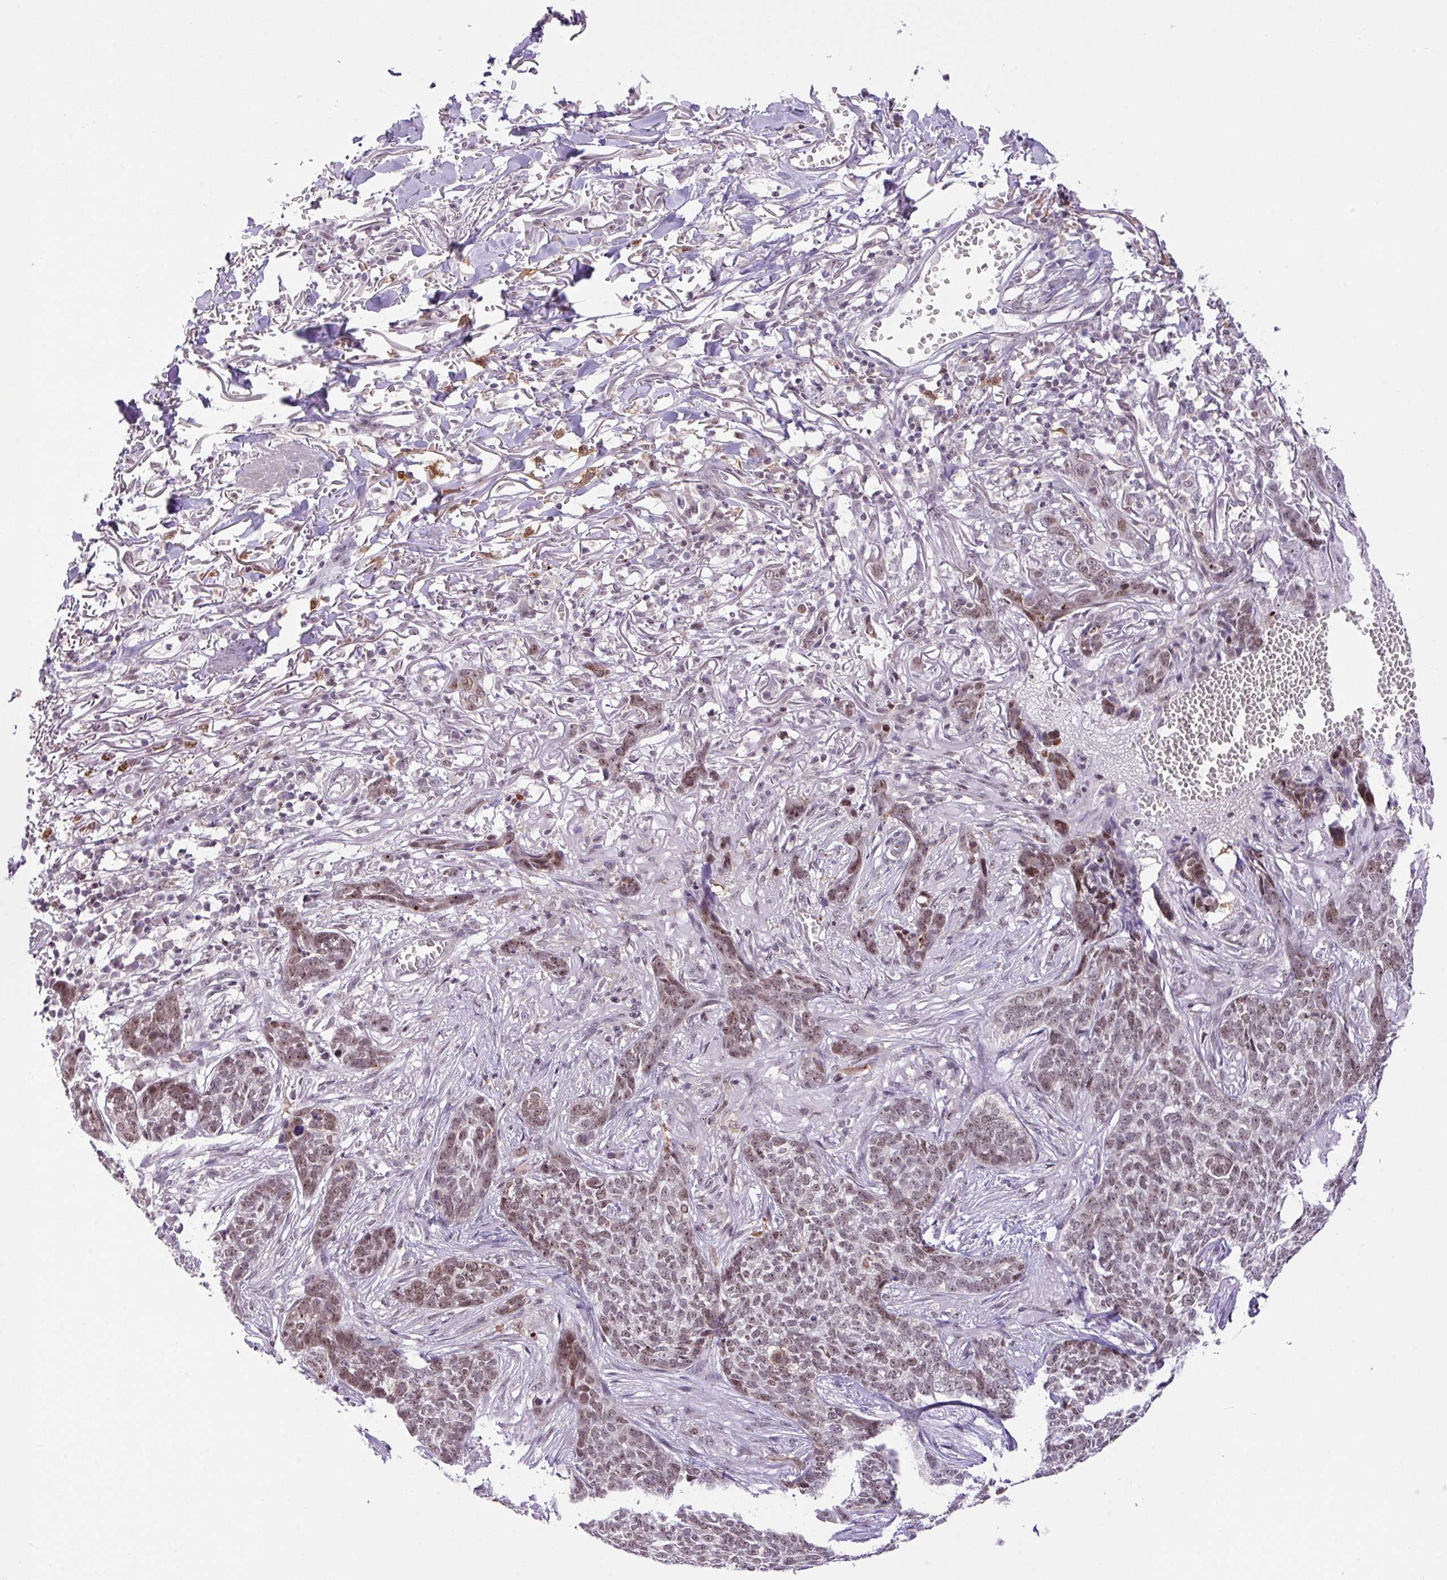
{"staining": {"intensity": "weak", "quantity": ">75%", "location": "nuclear"}, "tissue": "skin cancer", "cell_type": "Tumor cells", "image_type": "cancer", "snomed": [{"axis": "morphology", "description": "Basal cell carcinoma"}, {"axis": "topography", "description": "Skin"}], "caption": "Skin basal cell carcinoma tissue exhibits weak nuclear positivity in approximately >75% of tumor cells, visualized by immunohistochemistry.", "gene": "CCDC137", "patient": {"sex": "male", "age": 85}}